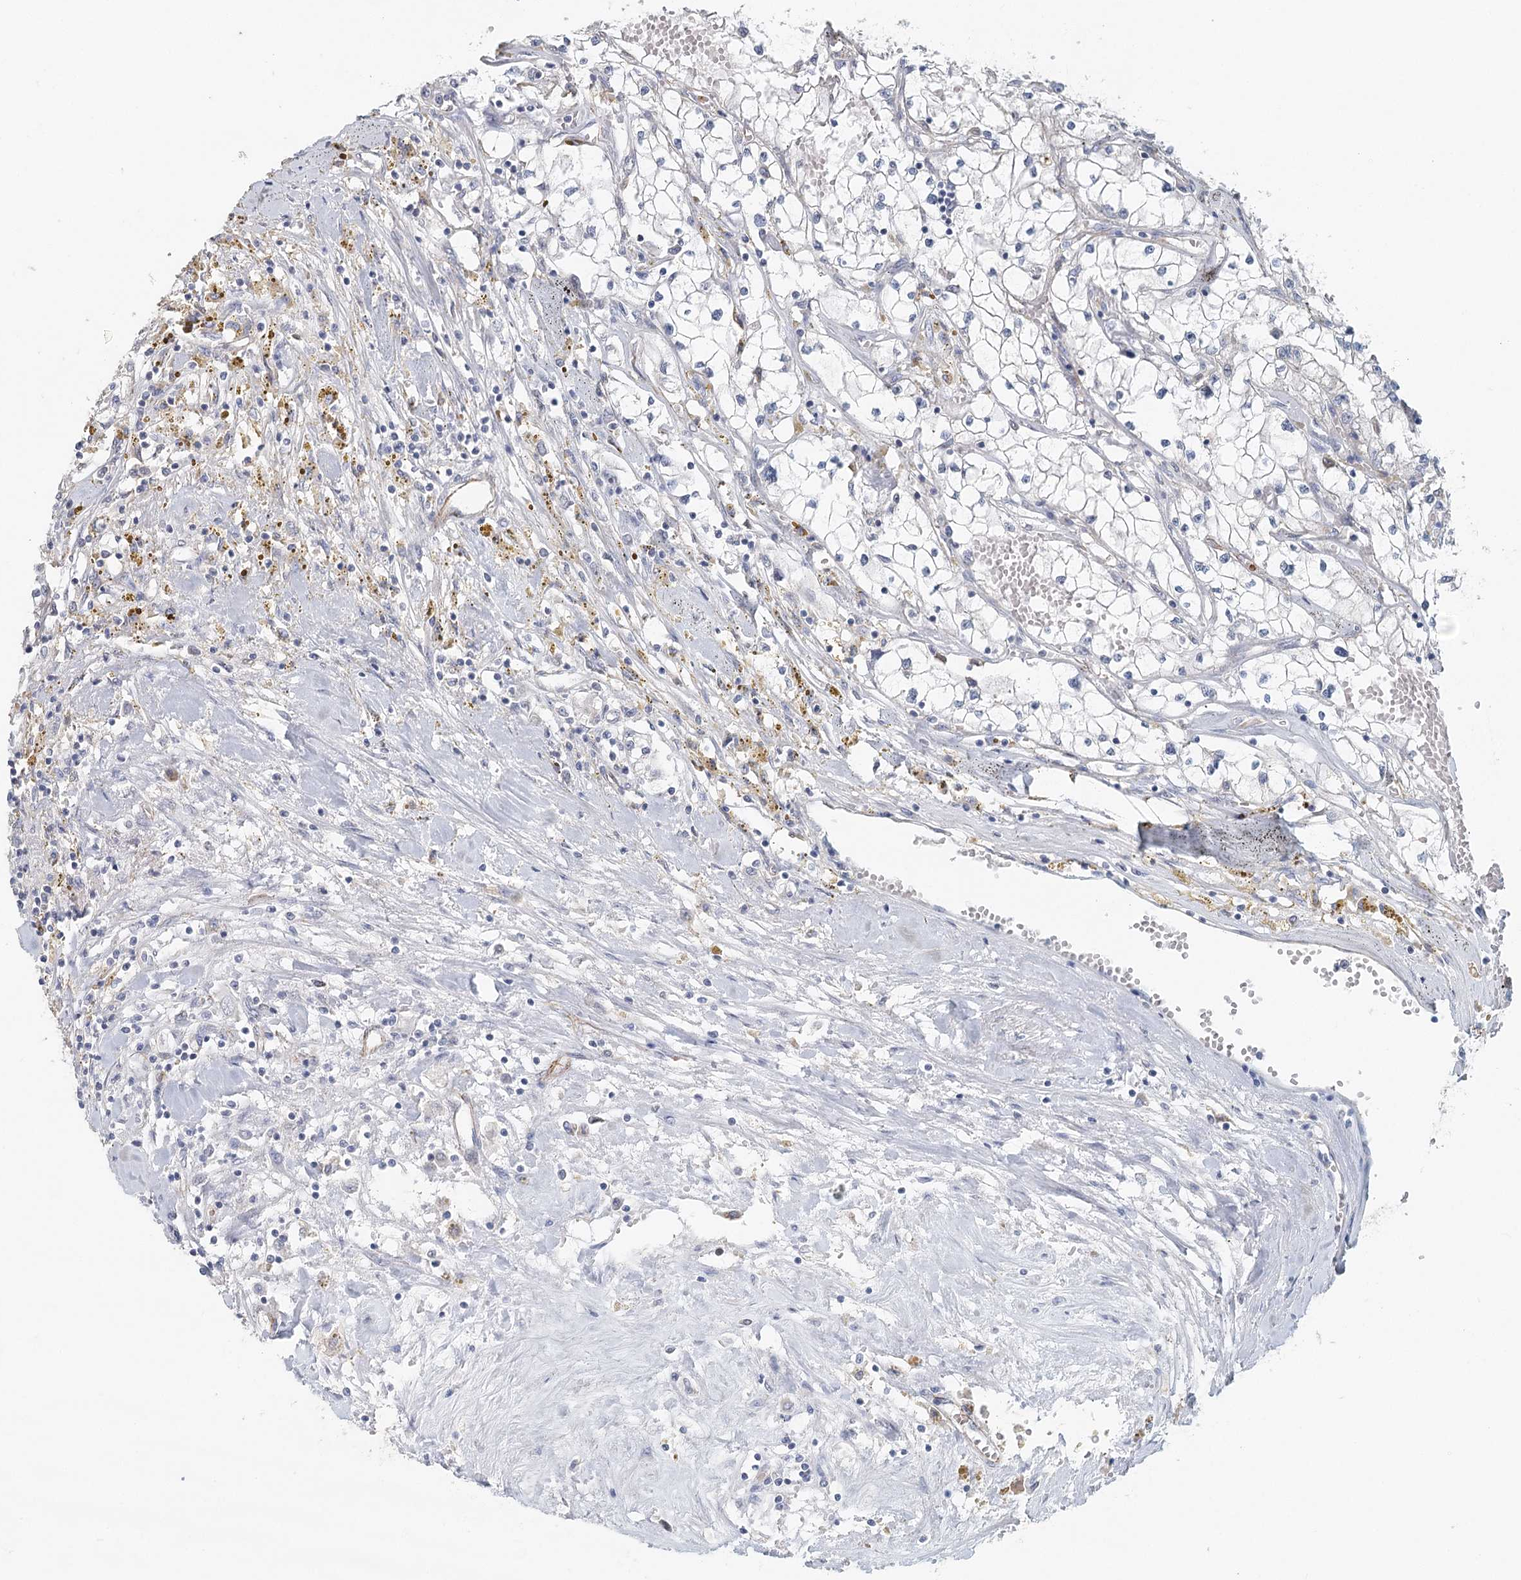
{"staining": {"intensity": "negative", "quantity": "none", "location": "none"}, "tissue": "renal cancer", "cell_type": "Tumor cells", "image_type": "cancer", "snomed": [{"axis": "morphology", "description": "Adenocarcinoma, NOS"}, {"axis": "topography", "description": "Kidney"}], "caption": "There is no significant expression in tumor cells of adenocarcinoma (renal).", "gene": "SYNPO", "patient": {"sex": "male", "age": 56}}